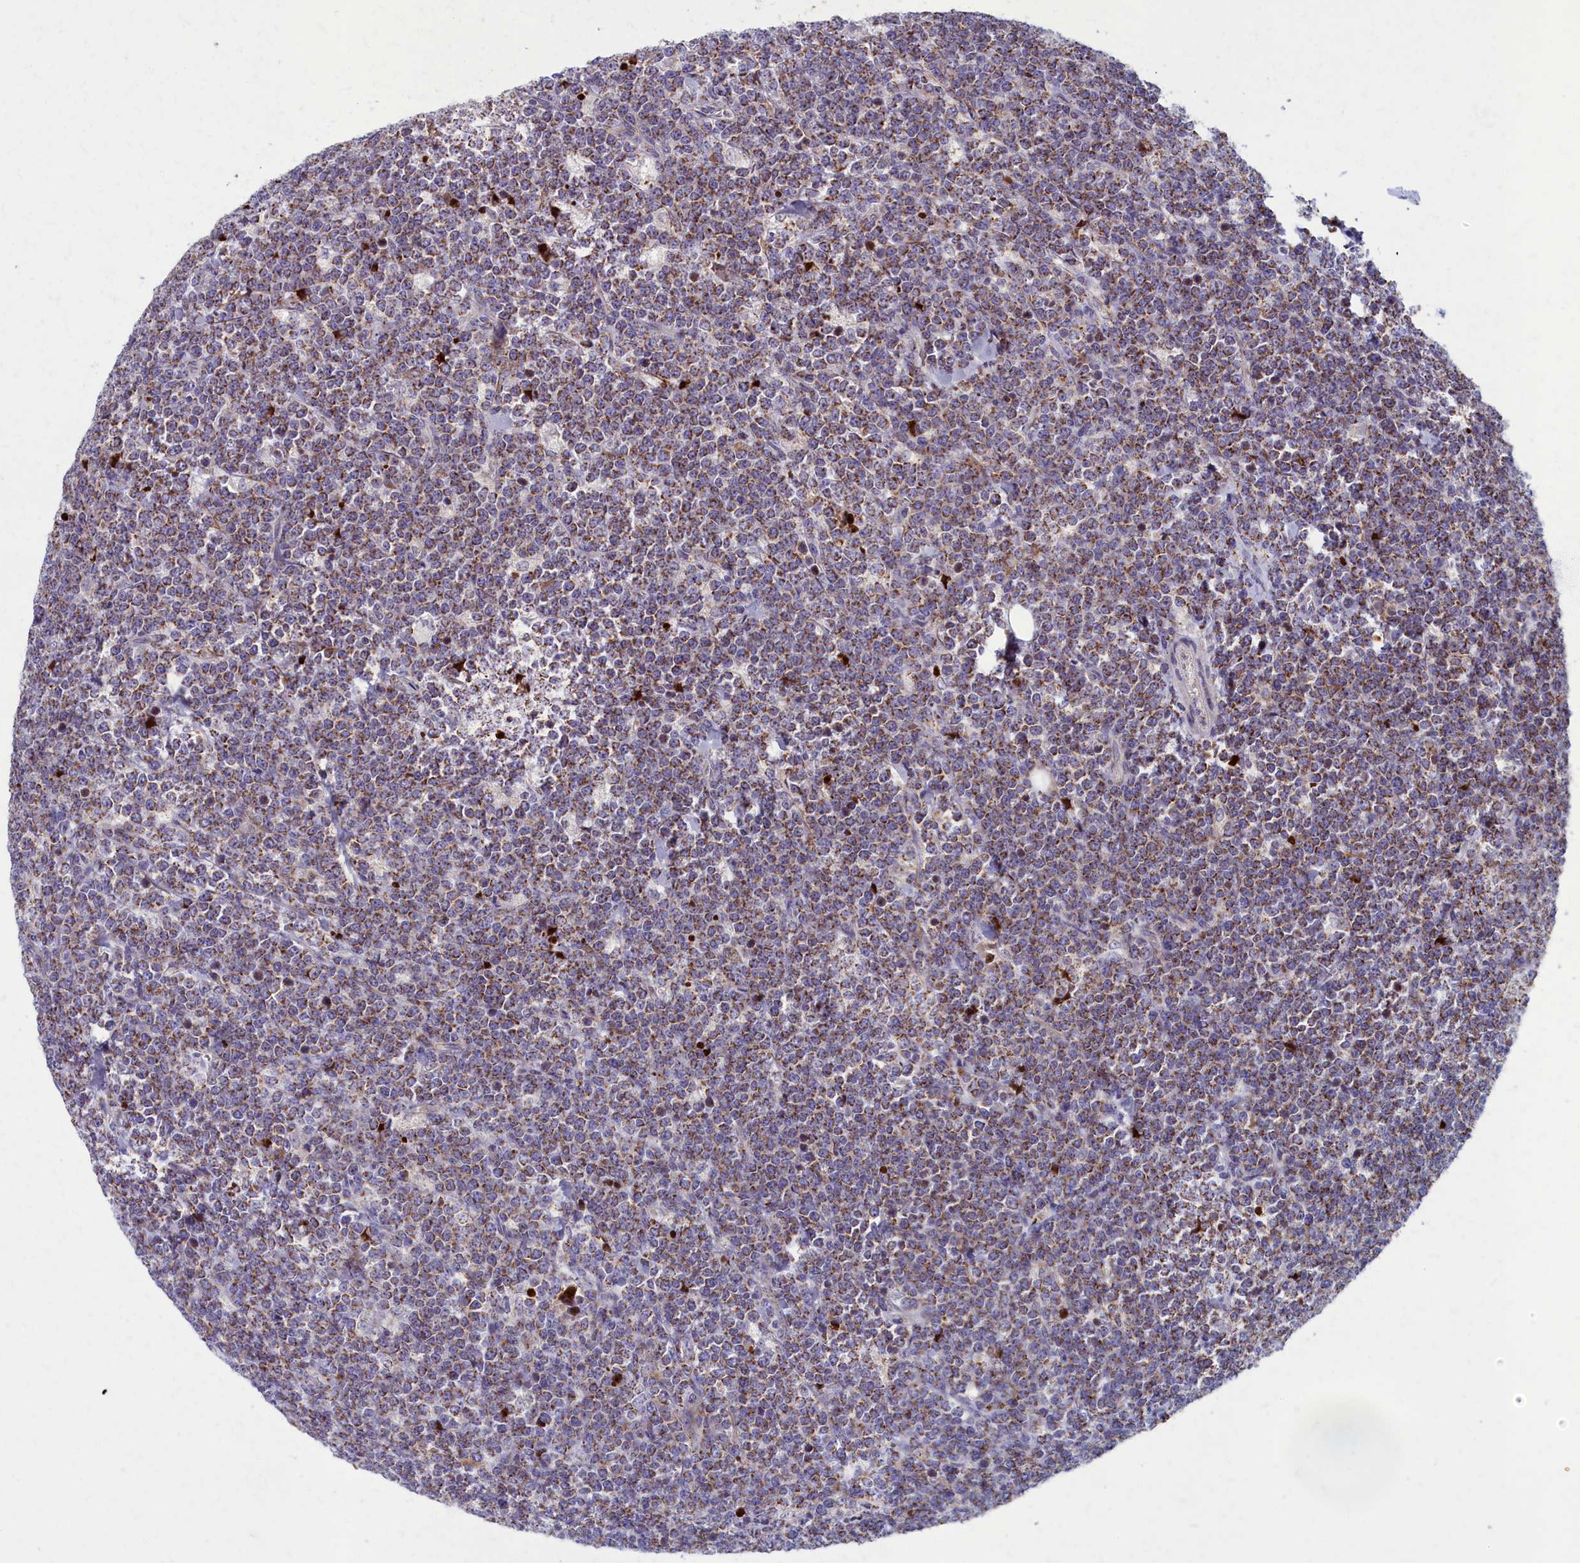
{"staining": {"intensity": "moderate", "quantity": ">75%", "location": "cytoplasmic/membranous"}, "tissue": "lymphoma", "cell_type": "Tumor cells", "image_type": "cancer", "snomed": [{"axis": "morphology", "description": "Malignant lymphoma, non-Hodgkin's type, High grade"}, {"axis": "topography", "description": "Small intestine"}], "caption": "Immunohistochemistry (IHC) photomicrograph of neoplastic tissue: lymphoma stained using IHC exhibits medium levels of moderate protein expression localized specifically in the cytoplasmic/membranous of tumor cells, appearing as a cytoplasmic/membranous brown color.", "gene": "MRPS25", "patient": {"sex": "male", "age": 8}}